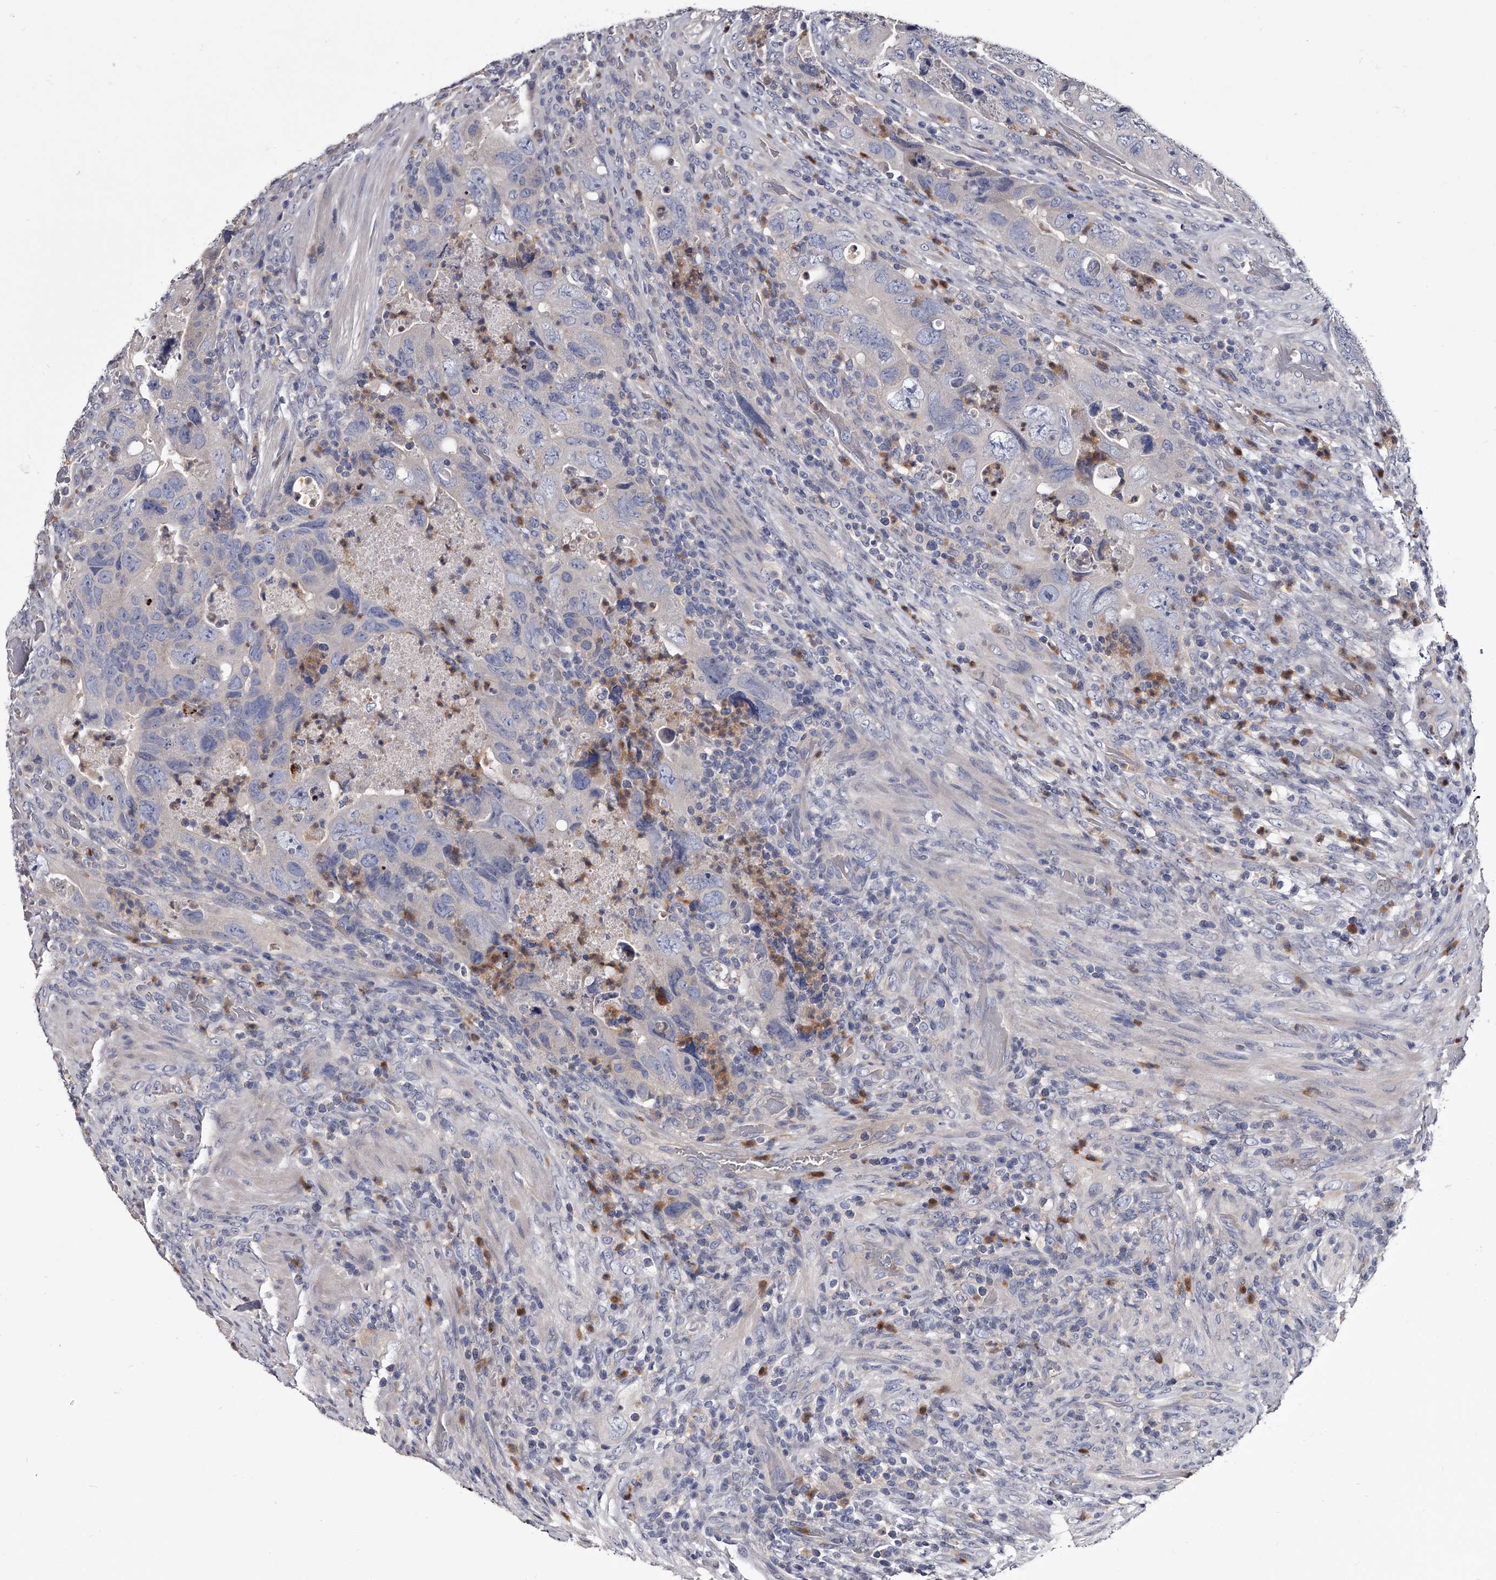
{"staining": {"intensity": "negative", "quantity": "none", "location": "none"}, "tissue": "colorectal cancer", "cell_type": "Tumor cells", "image_type": "cancer", "snomed": [{"axis": "morphology", "description": "Adenocarcinoma, NOS"}, {"axis": "topography", "description": "Rectum"}], "caption": "High magnification brightfield microscopy of colorectal cancer (adenocarcinoma) stained with DAB (brown) and counterstained with hematoxylin (blue): tumor cells show no significant positivity. (Stains: DAB IHC with hematoxylin counter stain, Microscopy: brightfield microscopy at high magnification).", "gene": "GAPVD1", "patient": {"sex": "male", "age": 63}}